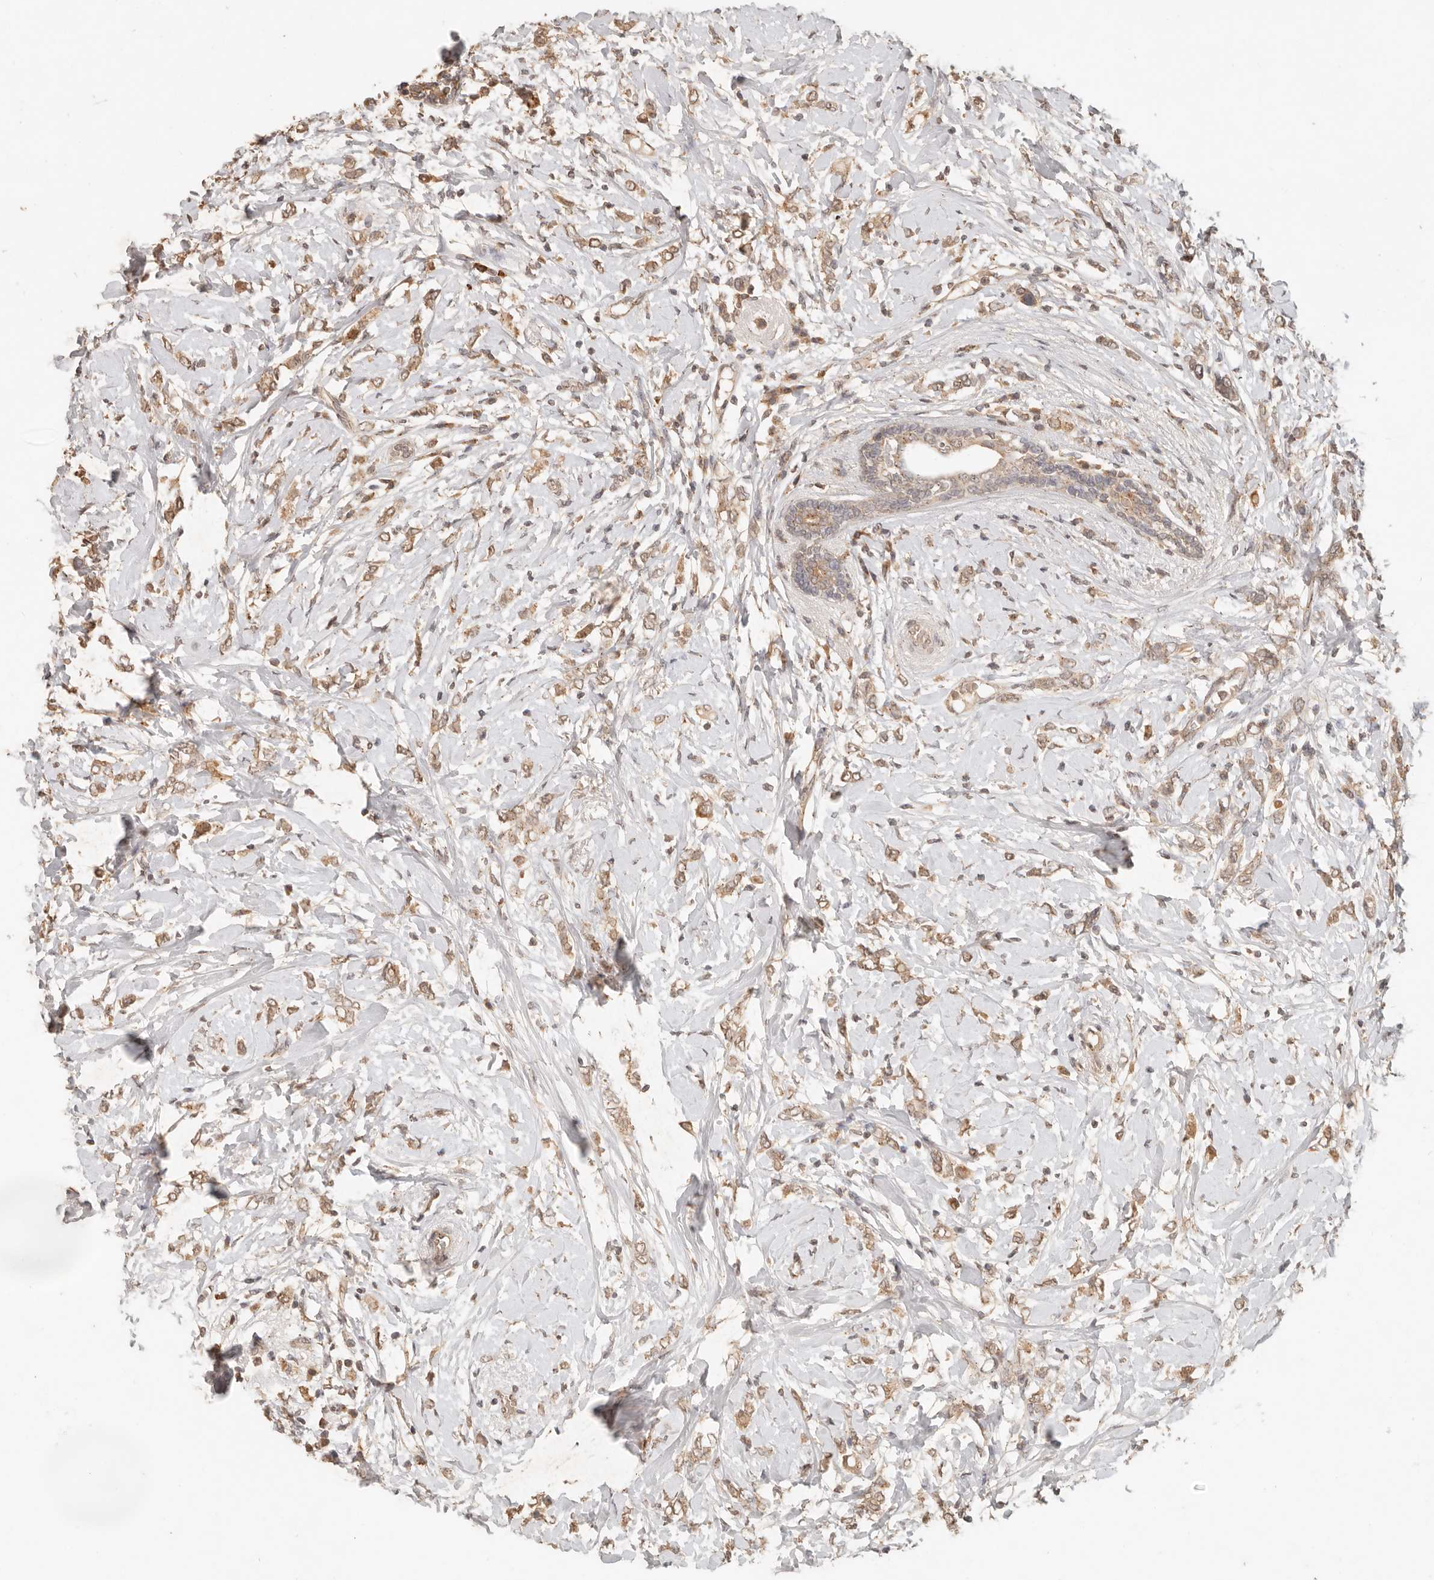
{"staining": {"intensity": "moderate", "quantity": ">75%", "location": "cytoplasmic/membranous"}, "tissue": "breast cancer", "cell_type": "Tumor cells", "image_type": "cancer", "snomed": [{"axis": "morphology", "description": "Normal tissue, NOS"}, {"axis": "morphology", "description": "Lobular carcinoma"}, {"axis": "topography", "description": "Breast"}], "caption": "Immunohistochemistry (IHC) (DAB (3,3'-diaminobenzidine)) staining of breast cancer (lobular carcinoma) displays moderate cytoplasmic/membranous protein staining in about >75% of tumor cells.", "gene": "LMO4", "patient": {"sex": "female", "age": 47}}